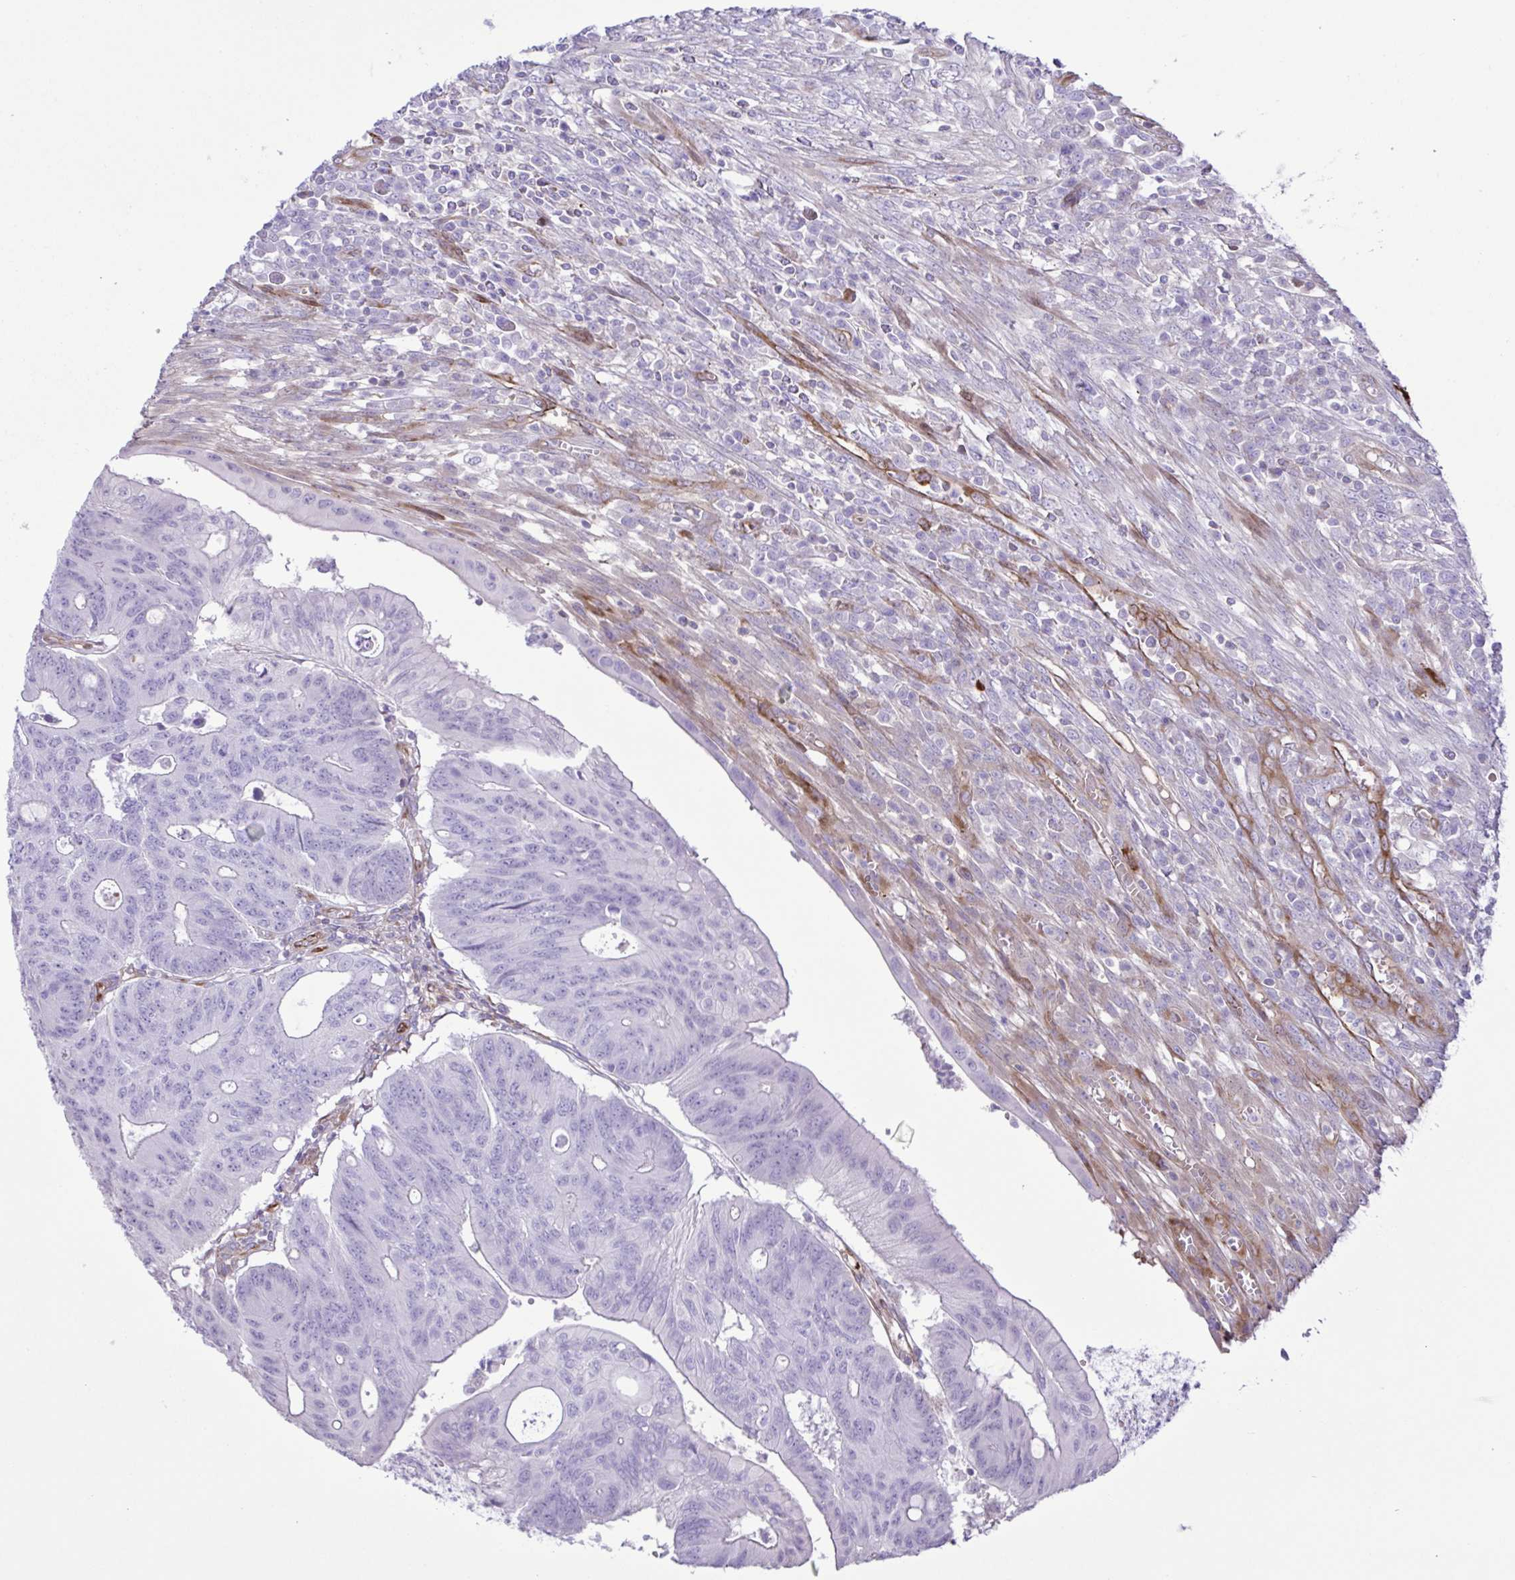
{"staining": {"intensity": "negative", "quantity": "none", "location": "none"}, "tissue": "colorectal cancer", "cell_type": "Tumor cells", "image_type": "cancer", "snomed": [{"axis": "morphology", "description": "Adenocarcinoma, NOS"}, {"axis": "topography", "description": "Colon"}], "caption": "Colorectal adenocarcinoma was stained to show a protein in brown. There is no significant positivity in tumor cells. (Brightfield microscopy of DAB immunohistochemistry at high magnification).", "gene": "FLT1", "patient": {"sex": "male", "age": 65}}